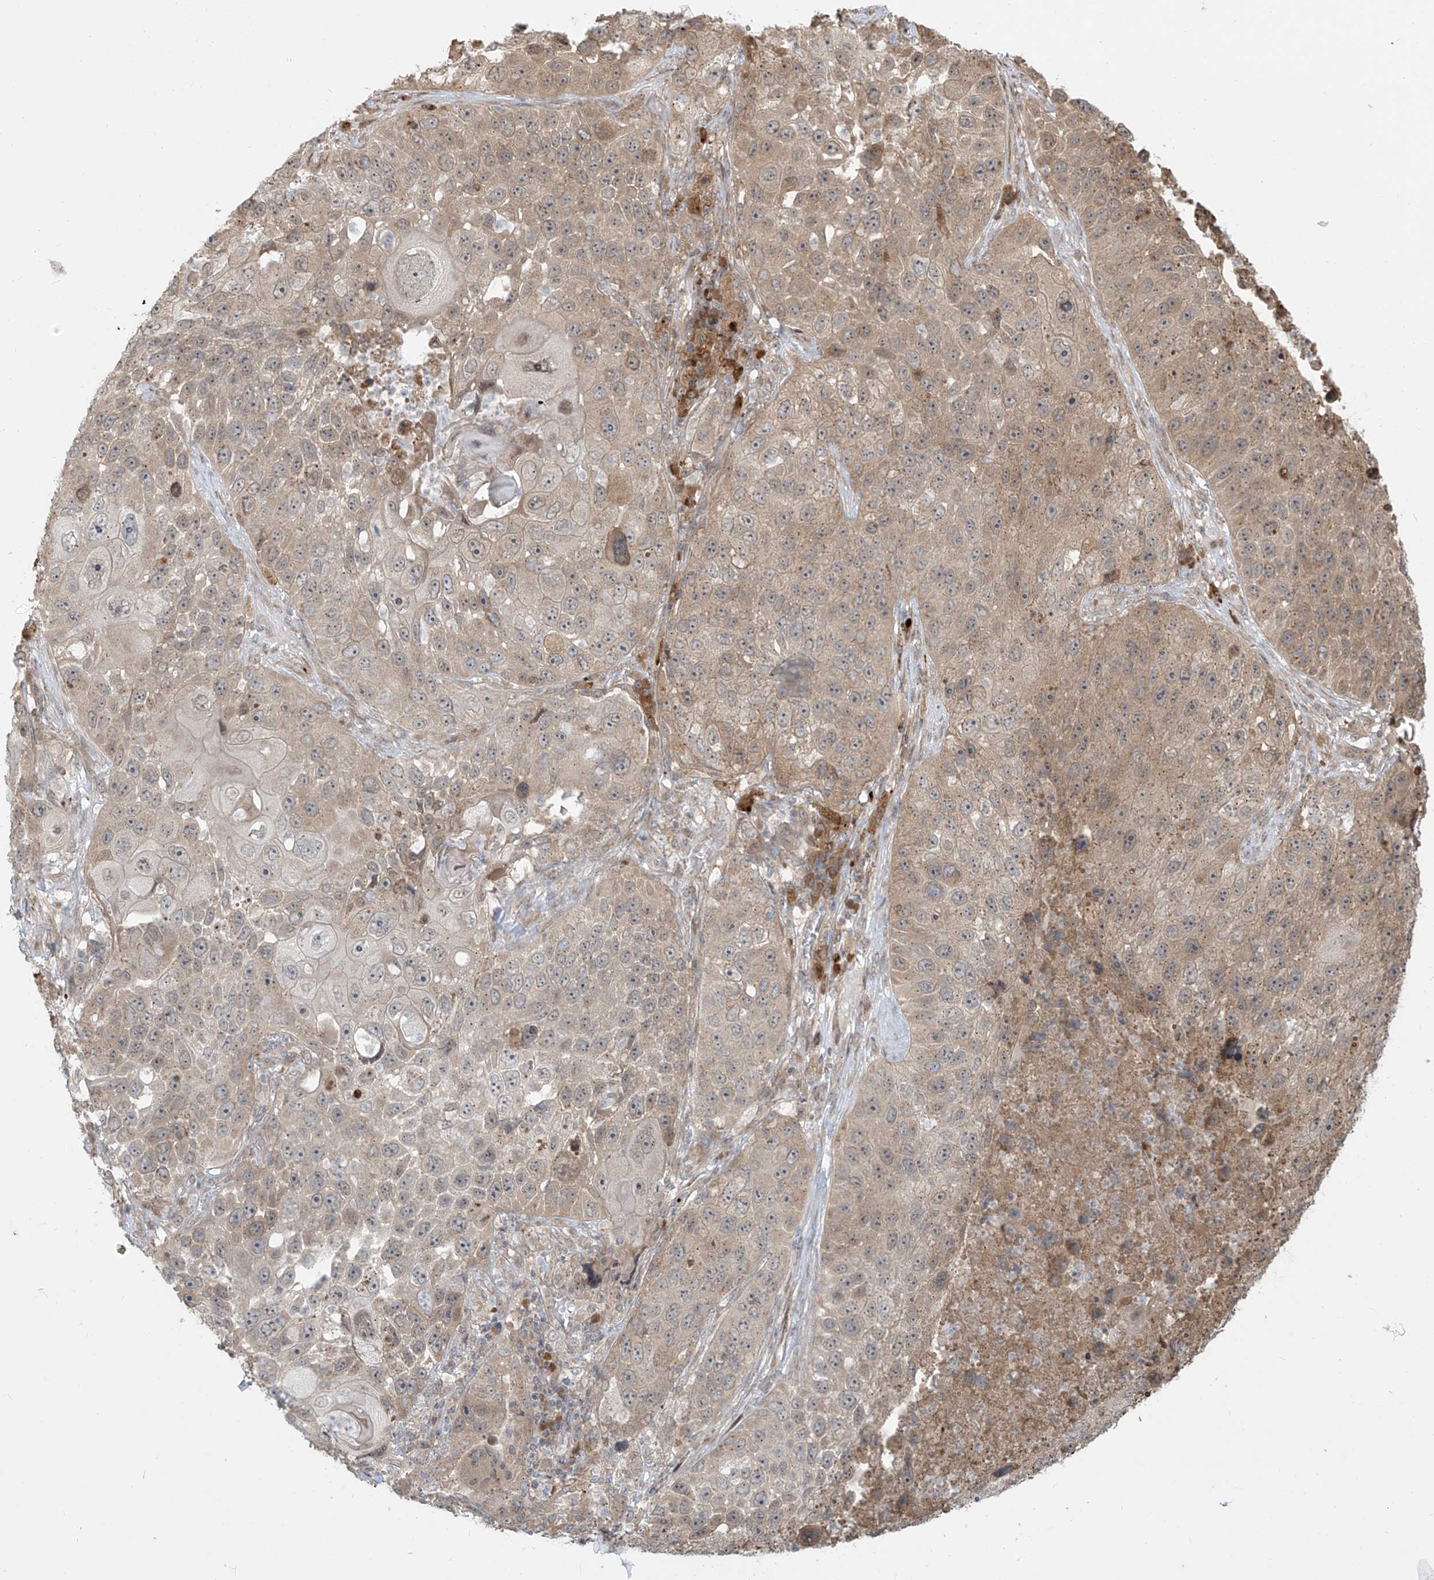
{"staining": {"intensity": "weak", "quantity": ">75%", "location": "cytoplasmic/membranous"}, "tissue": "lung cancer", "cell_type": "Tumor cells", "image_type": "cancer", "snomed": [{"axis": "morphology", "description": "Squamous cell carcinoma, NOS"}, {"axis": "topography", "description": "Lung"}], "caption": "Weak cytoplasmic/membranous staining is identified in about >75% of tumor cells in lung cancer (squamous cell carcinoma). (Stains: DAB (3,3'-diaminobenzidine) in brown, nuclei in blue, Microscopy: brightfield microscopy at high magnification).", "gene": "PLEKHM3", "patient": {"sex": "male", "age": 61}}